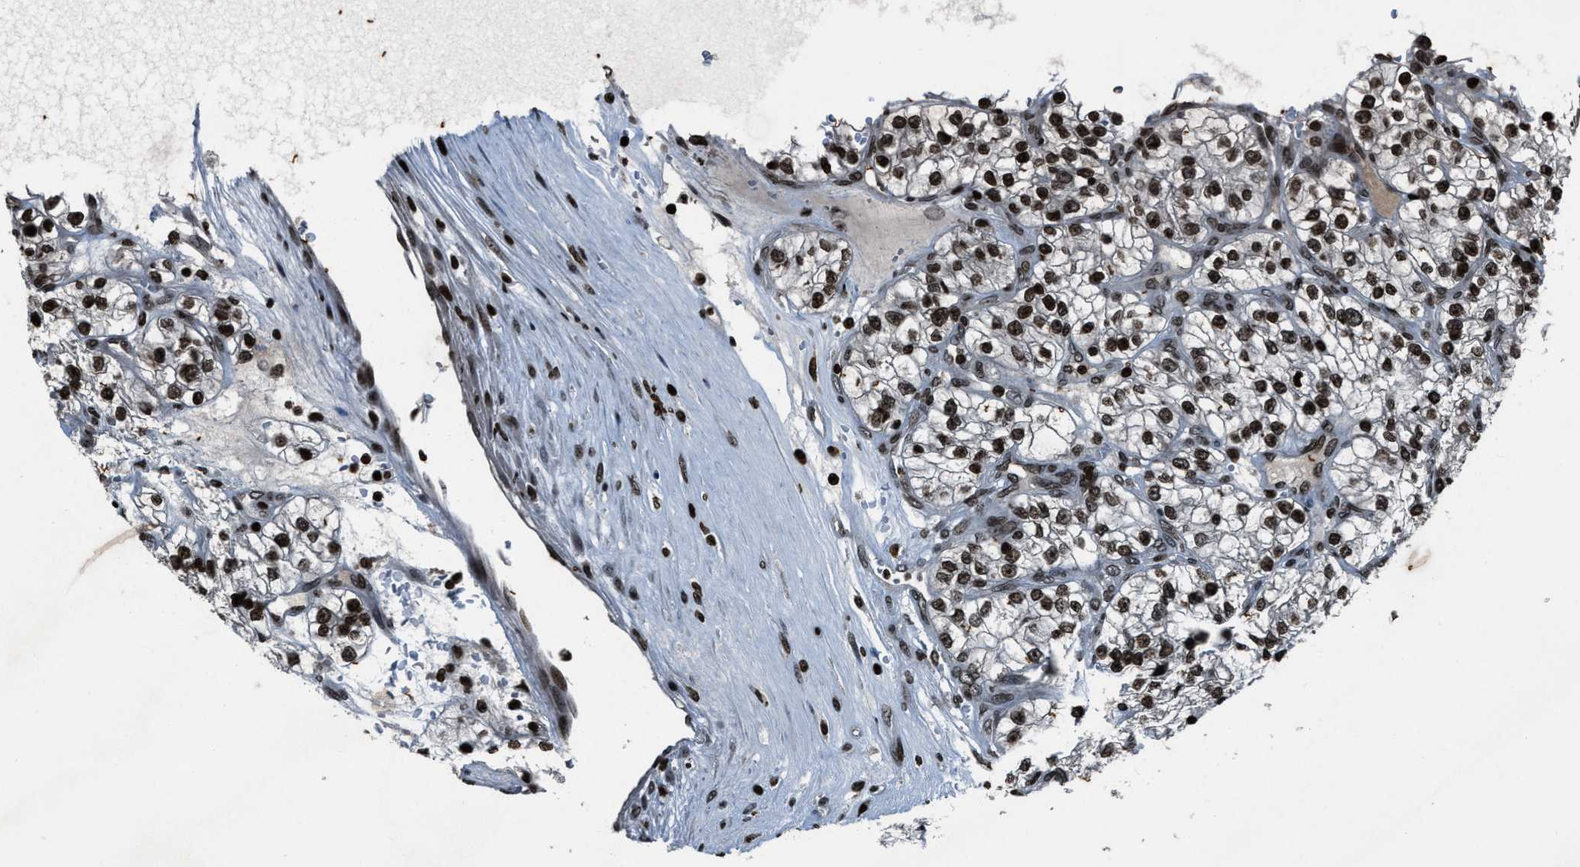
{"staining": {"intensity": "strong", "quantity": ">75%", "location": "nuclear"}, "tissue": "renal cancer", "cell_type": "Tumor cells", "image_type": "cancer", "snomed": [{"axis": "morphology", "description": "Adenocarcinoma, NOS"}, {"axis": "topography", "description": "Kidney"}], "caption": "Tumor cells reveal high levels of strong nuclear positivity in approximately >75% of cells in adenocarcinoma (renal).", "gene": "H4C1", "patient": {"sex": "female", "age": 57}}